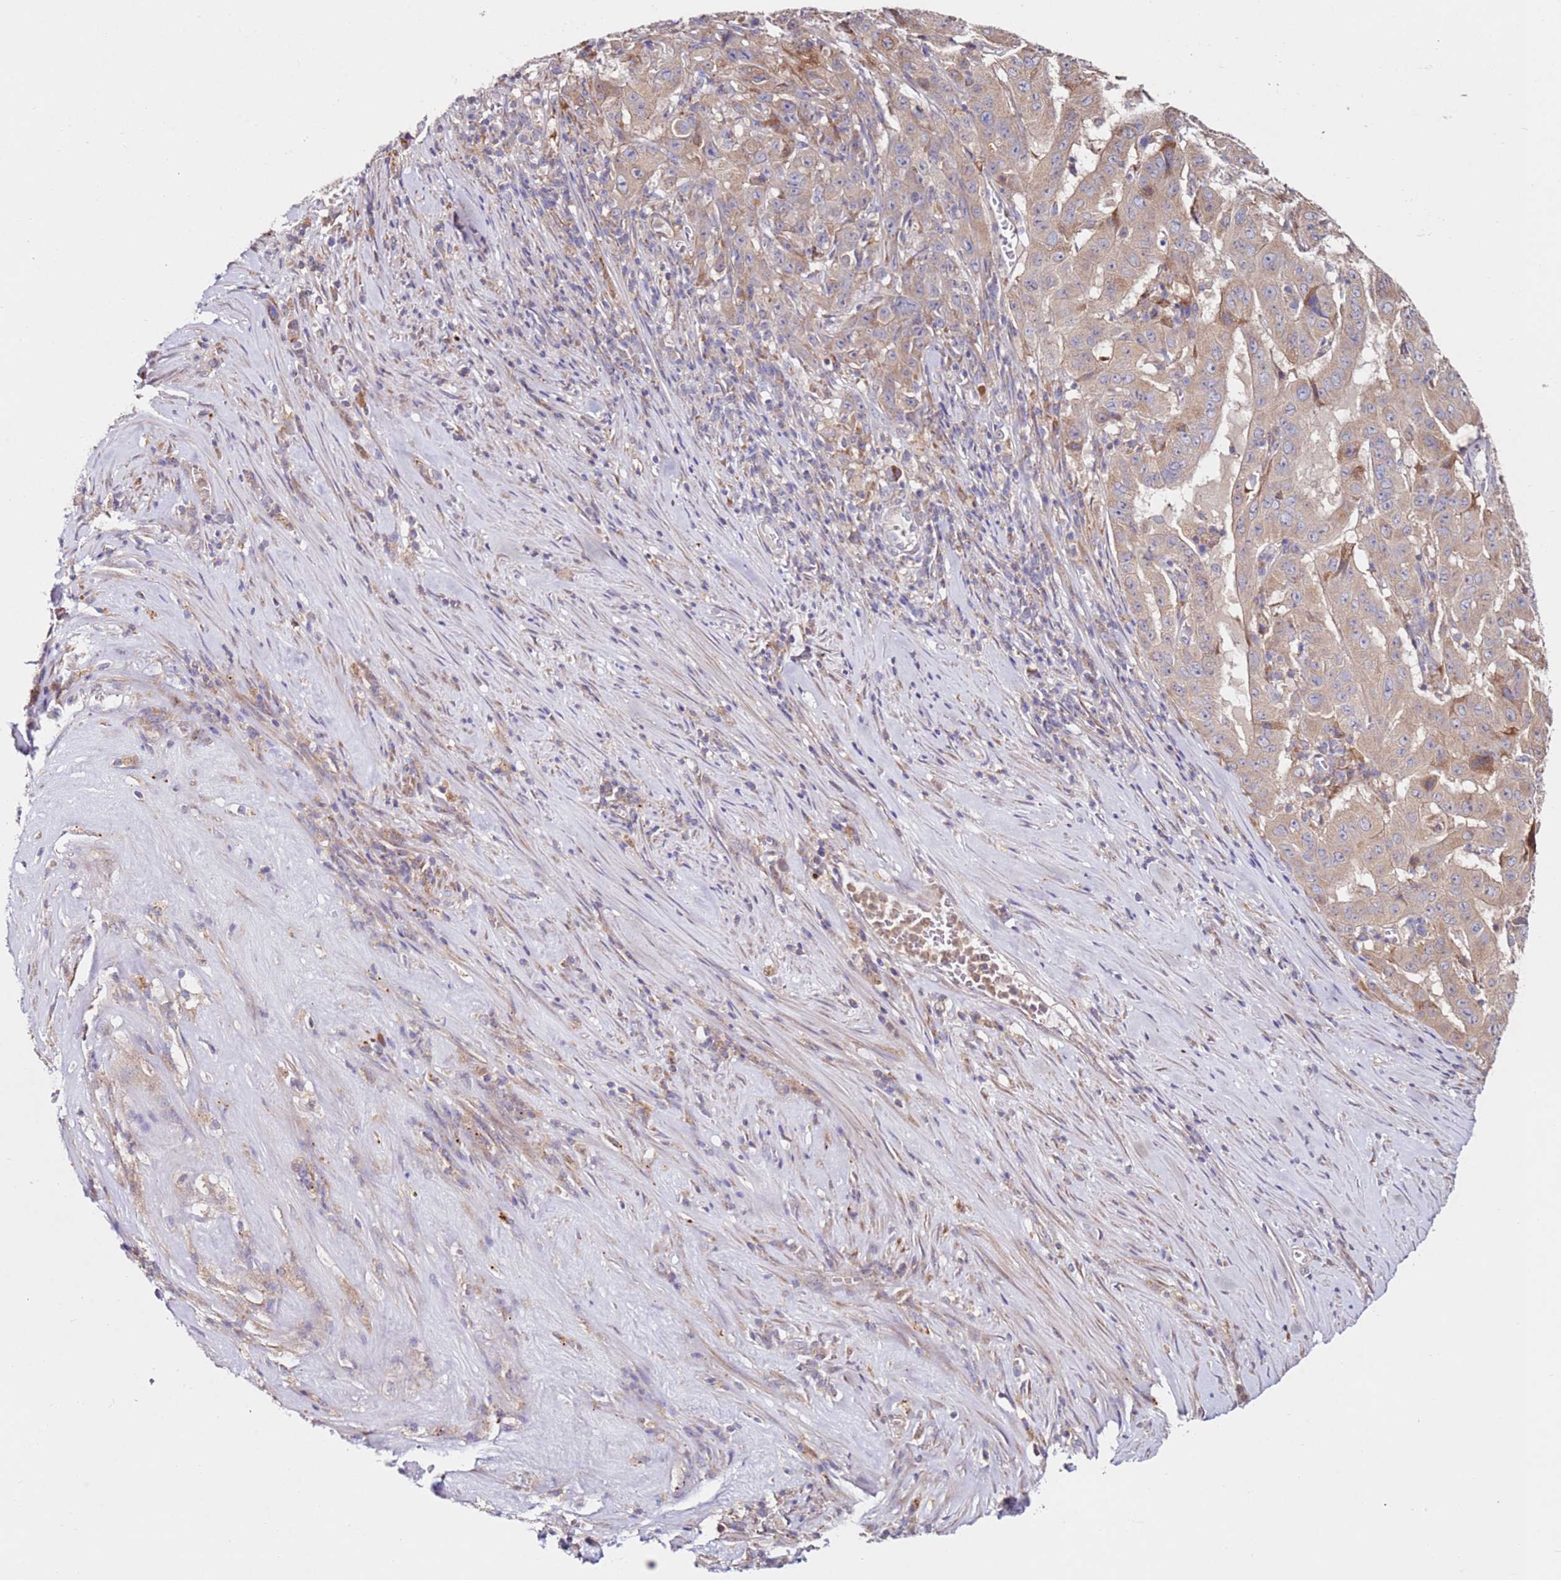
{"staining": {"intensity": "weak", "quantity": ">75%", "location": "cytoplasmic/membranous"}, "tissue": "pancreatic cancer", "cell_type": "Tumor cells", "image_type": "cancer", "snomed": [{"axis": "morphology", "description": "Adenocarcinoma, NOS"}, {"axis": "topography", "description": "Pancreas"}], "caption": "Protein expression analysis of human pancreatic adenocarcinoma reveals weak cytoplasmic/membranous expression in approximately >75% of tumor cells. The staining is performed using DAB (3,3'-diaminobenzidine) brown chromogen to label protein expression. The nuclei are counter-stained blue using hematoxylin.", "gene": "CNOT9", "patient": {"sex": "male", "age": 63}}